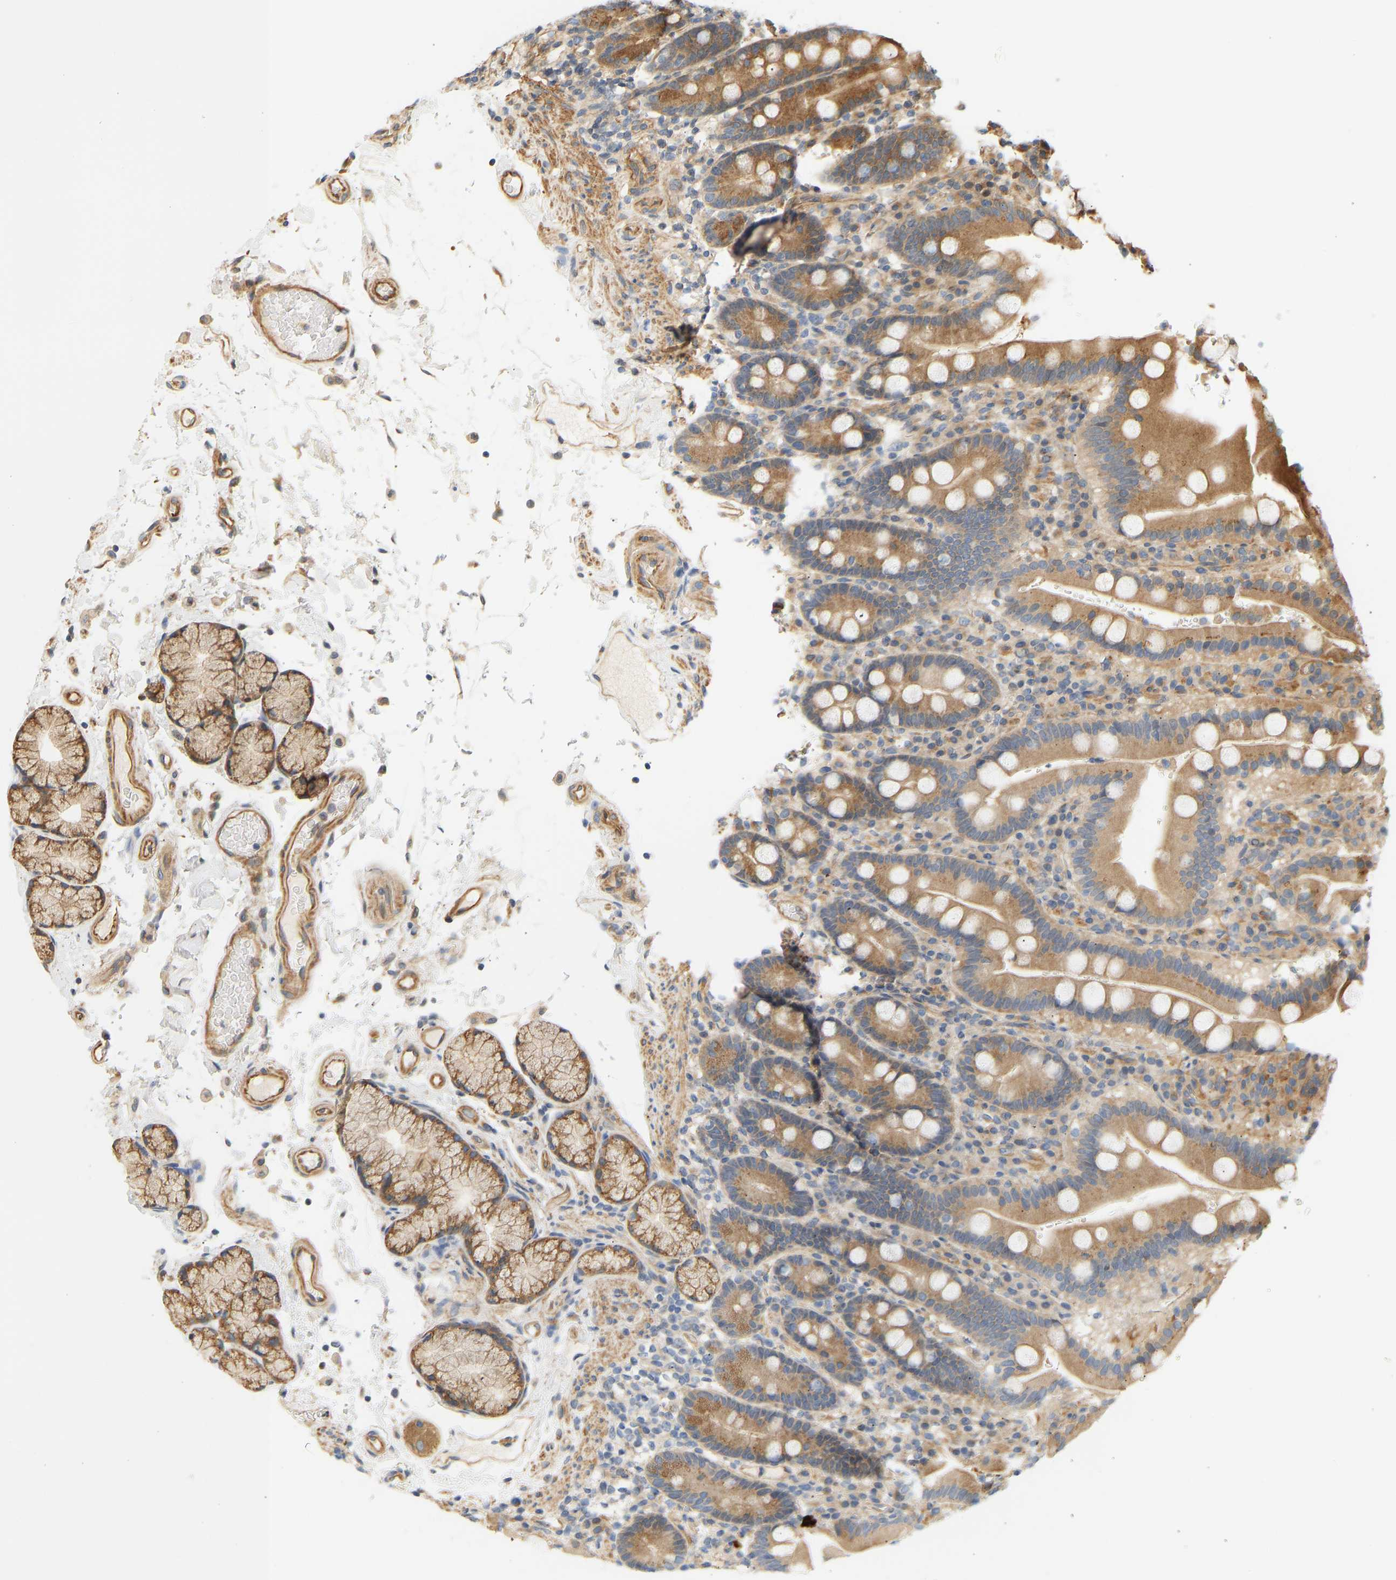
{"staining": {"intensity": "moderate", "quantity": ">75%", "location": "cytoplasmic/membranous"}, "tissue": "duodenum", "cell_type": "Glandular cells", "image_type": "normal", "snomed": [{"axis": "morphology", "description": "Normal tissue, NOS"}, {"axis": "topography", "description": "Small intestine, NOS"}], "caption": "Immunohistochemical staining of normal human duodenum reveals medium levels of moderate cytoplasmic/membranous staining in approximately >75% of glandular cells. (DAB (3,3'-diaminobenzidine) = brown stain, brightfield microscopy at high magnification).", "gene": "CEP57", "patient": {"sex": "female", "age": 71}}